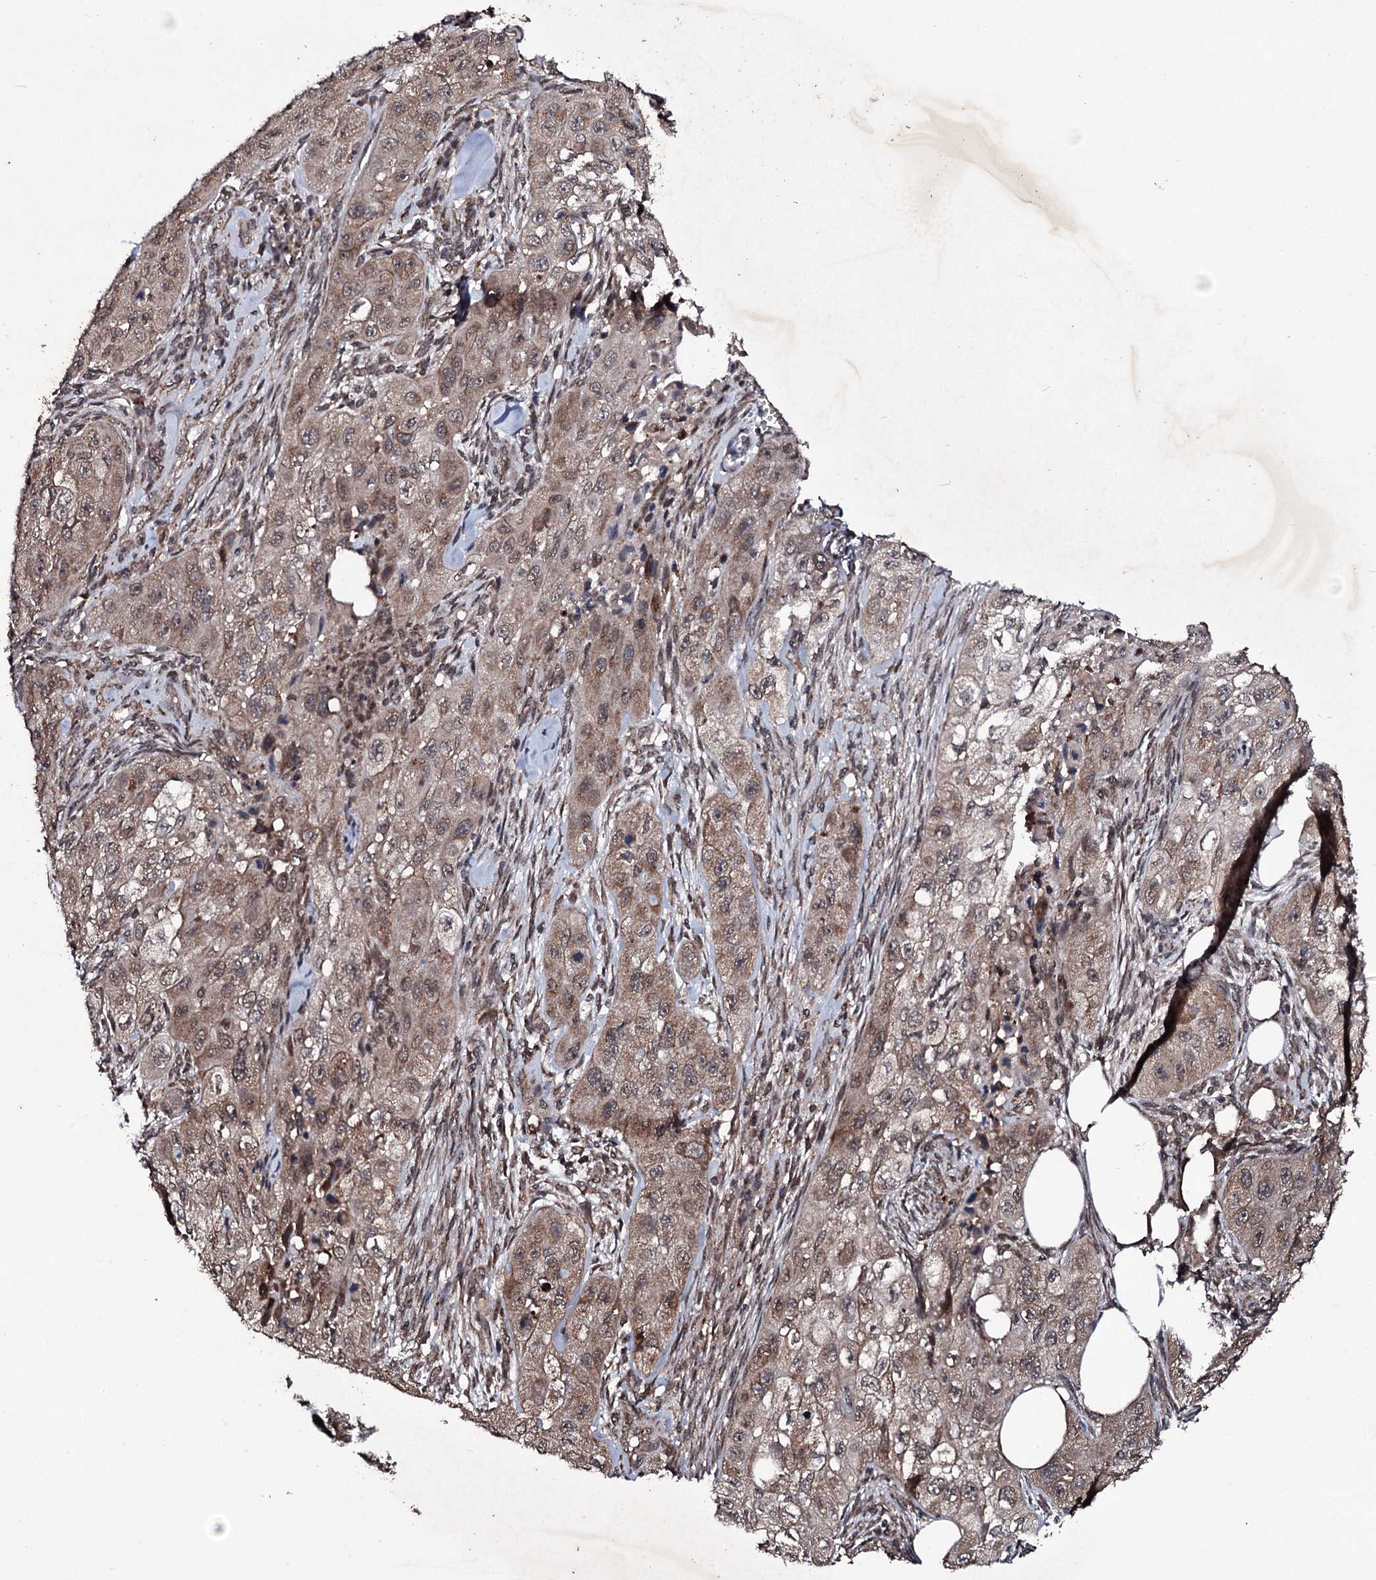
{"staining": {"intensity": "moderate", "quantity": ">75%", "location": "cytoplasmic/membranous"}, "tissue": "skin cancer", "cell_type": "Tumor cells", "image_type": "cancer", "snomed": [{"axis": "morphology", "description": "Squamous cell carcinoma, NOS"}, {"axis": "topography", "description": "Skin"}, {"axis": "topography", "description": "Subcutis"}], "caption": "The histopathology image exhibits a brown stain indicating the presence of a protein in the cytoplasmic/membranous of tumor cells in skin squamous cell carcinoma. (Stains: DAB in brown, nuclei in blue, Microscopy: brightfield microscopy at high magnification).", "gene": "MRPS31", "patient": {"sex": "male", "age": 73}}